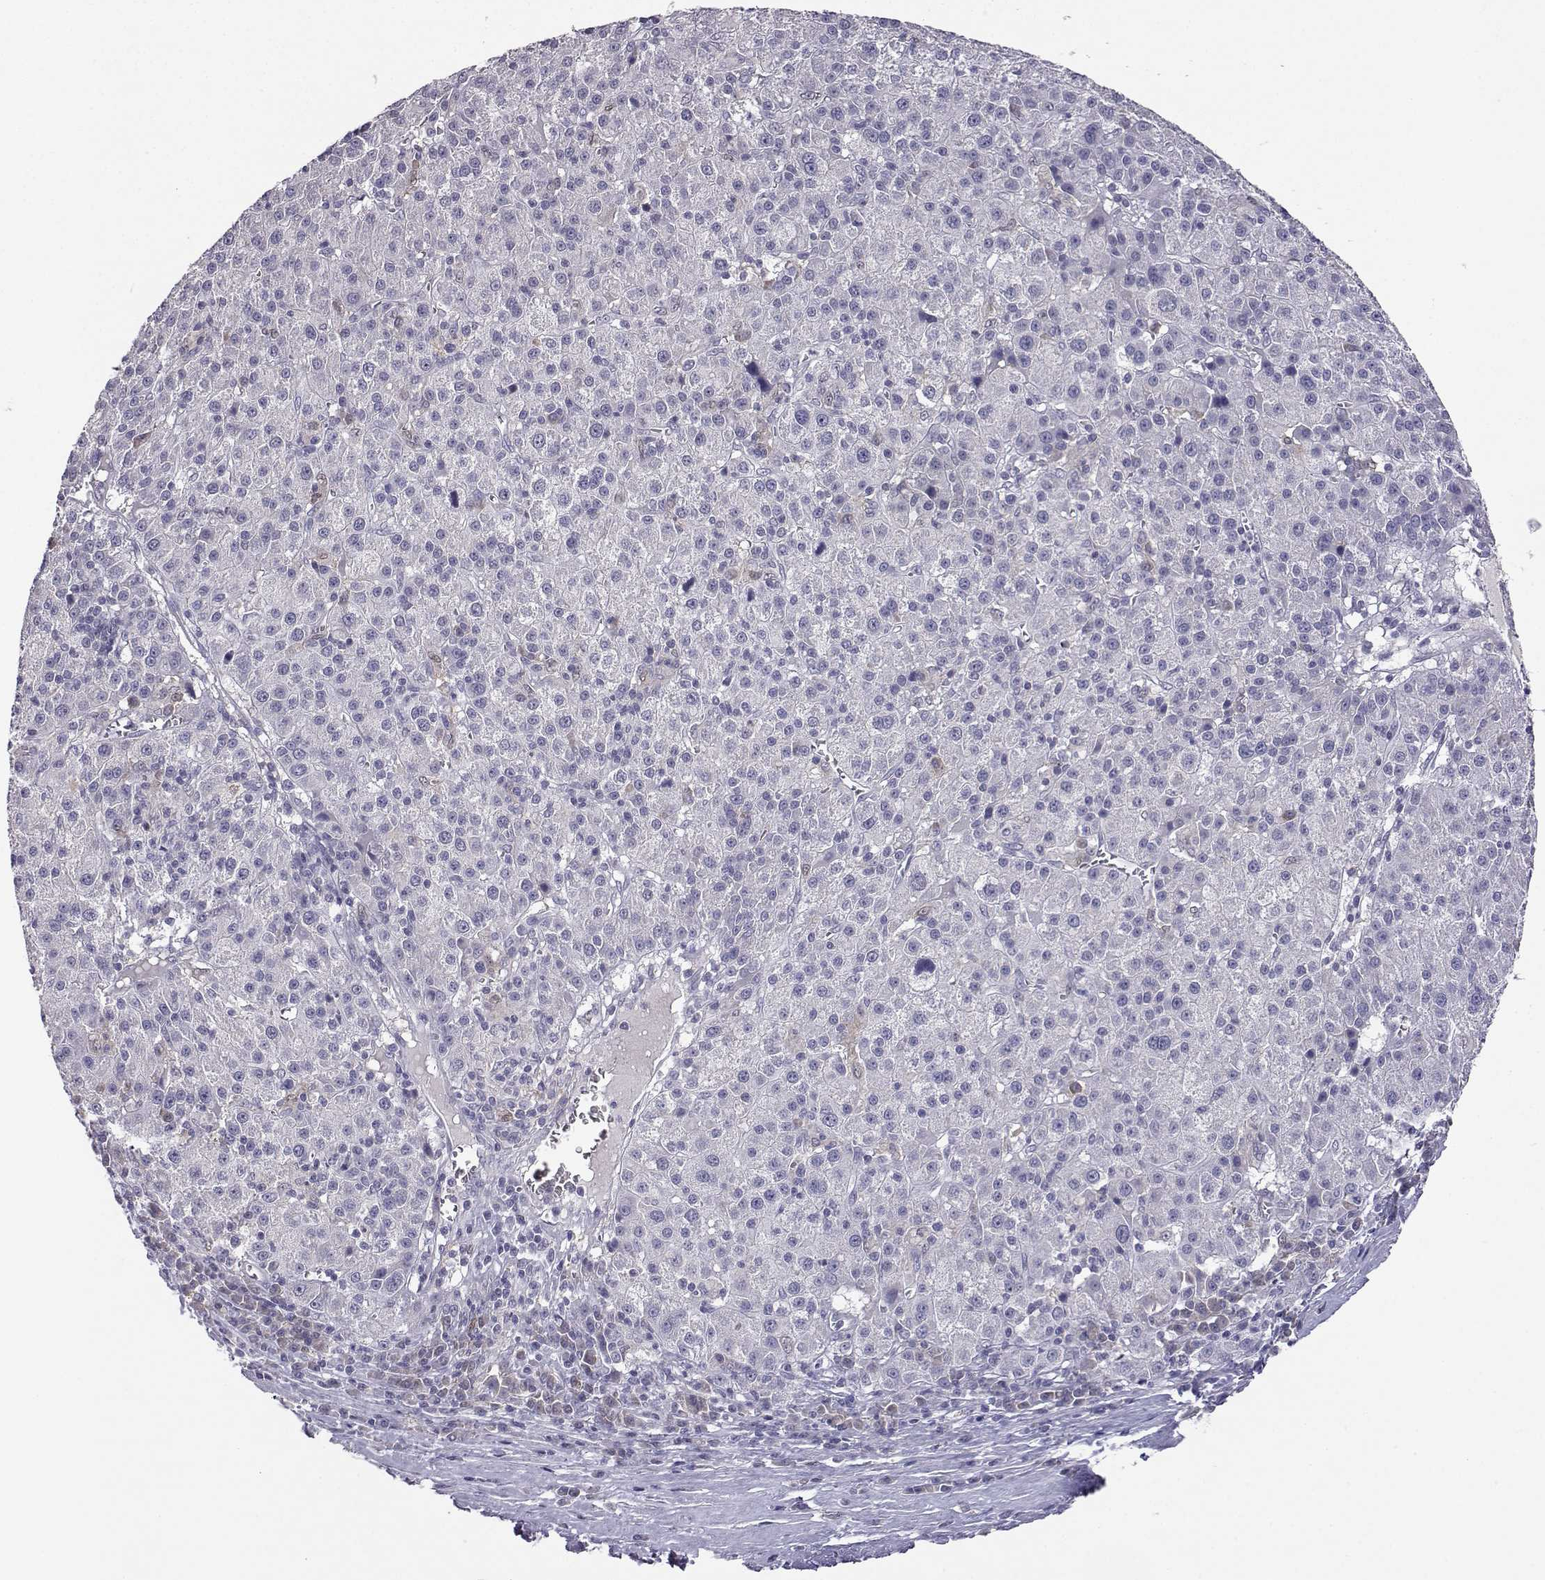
{"staining": {"intensity": "negative", "quantity": "none", "location": "none"}, "tissue": "liver cancer", "cell_type": "Tumor cells", "image_type": "cancer", "snomed": [{"axis": "morphology", "description": "Carcinoma, Hepatocellular, NOS"}, {"axis": "topography", "description": "Liver"}], "caption": "Liver cancer (hepatocellular carcinoma) stained for a protein using immunohistochemistry (IHC) displays no staining tumor cells.", "gene": "AKR1B1", "patient": {"sex": "female", "age": 60}}